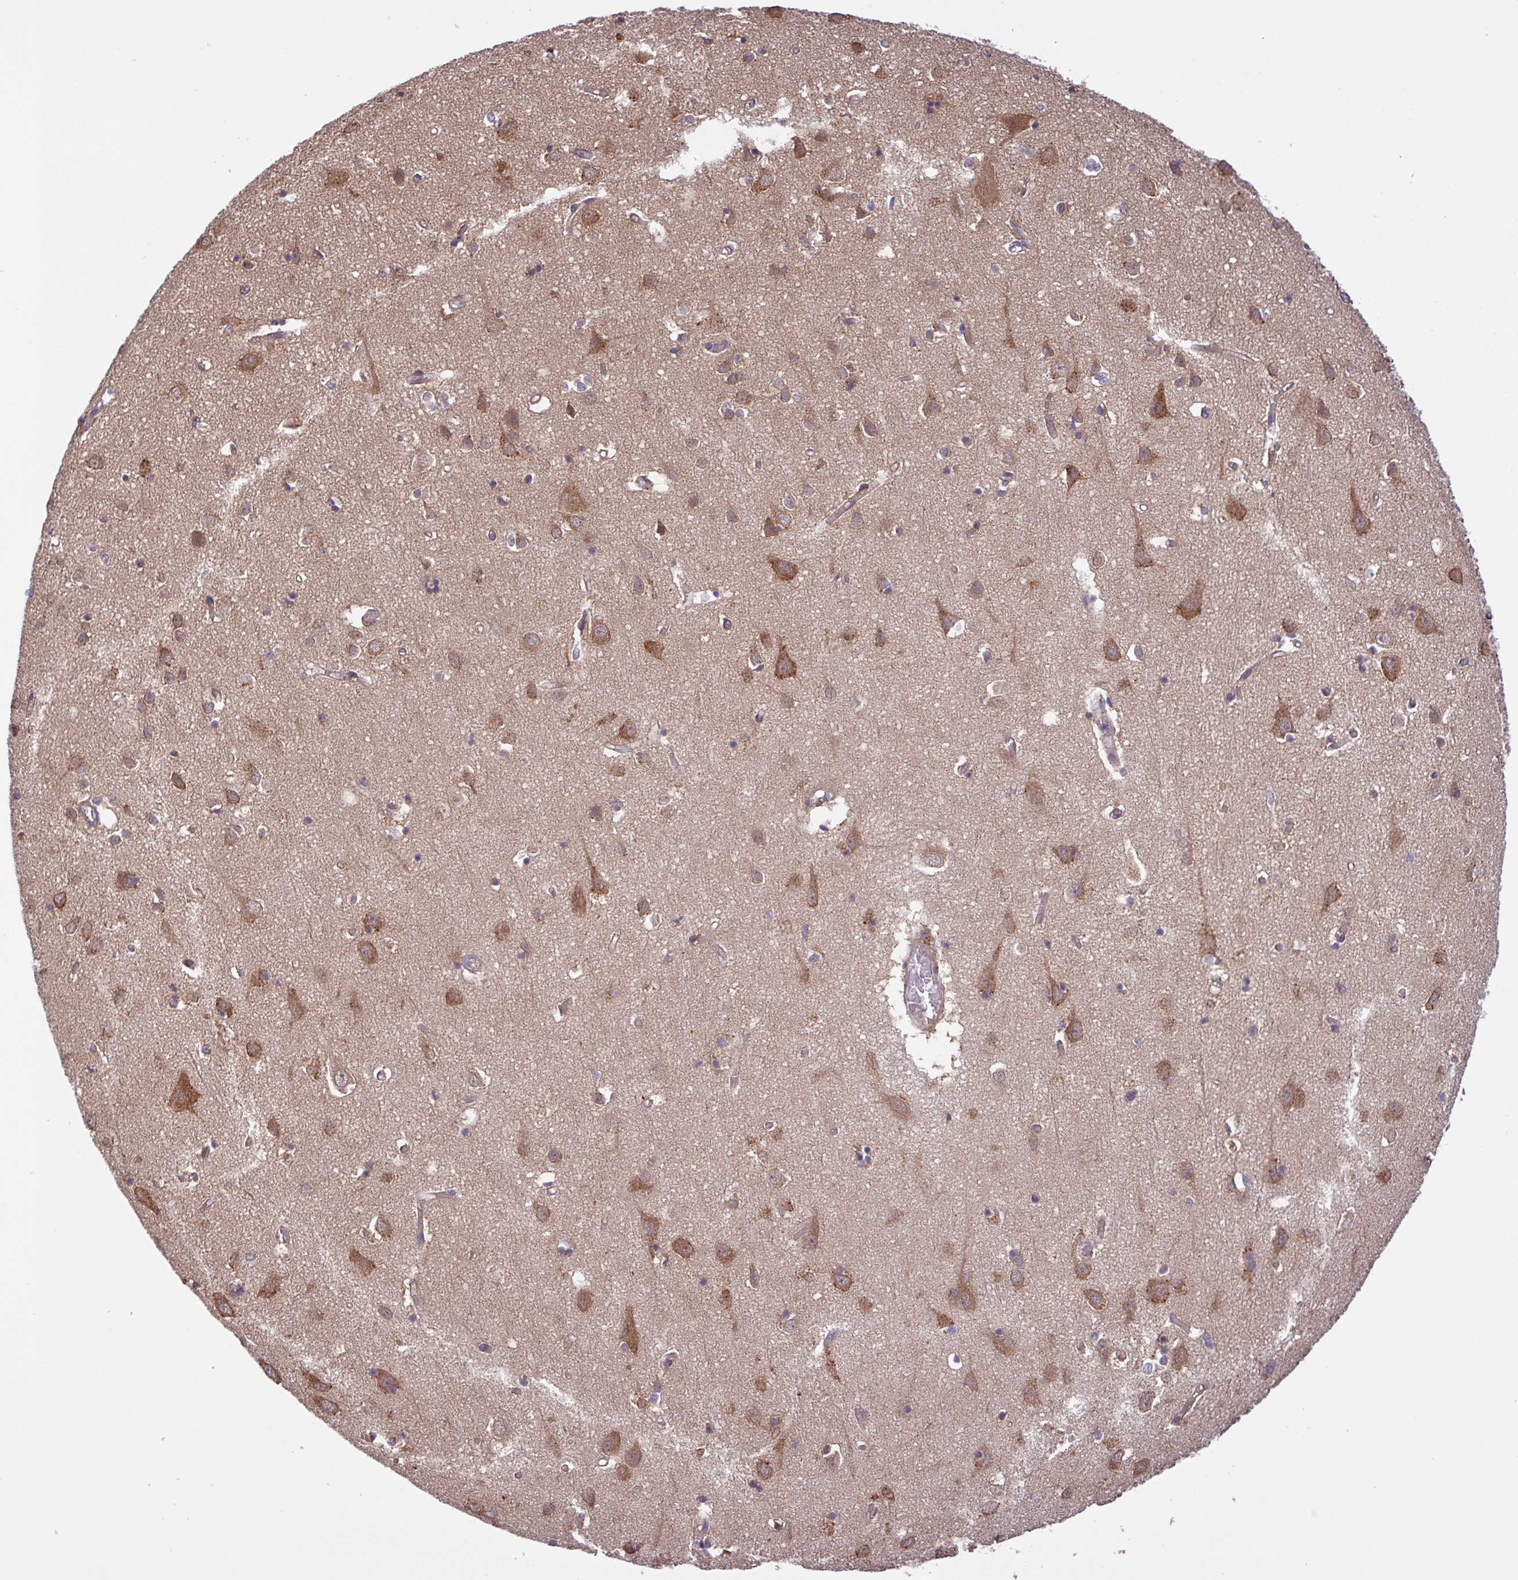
{"staining": {"intensity": "moderate", "quantity": "<25%", "location": "cytoplasmic/membranous"}, "tissue": "cerebral cortex", "cell_type": "Endothelial cells", "image_type": "normal", "snomed": [{"axis": "morphology", "description": "Normal tissue, NOS"}, {"axis": "topography", "description": "Cerebral cortex"}], "caption": "Brown immunohistochemical staining in benign cerebral cortex reveals moderate cytoplasmic/membranous positivity in about <25% of endothelial cells.", "gene": "INTS10", "patient": {"sex": "male", "age": 70}}